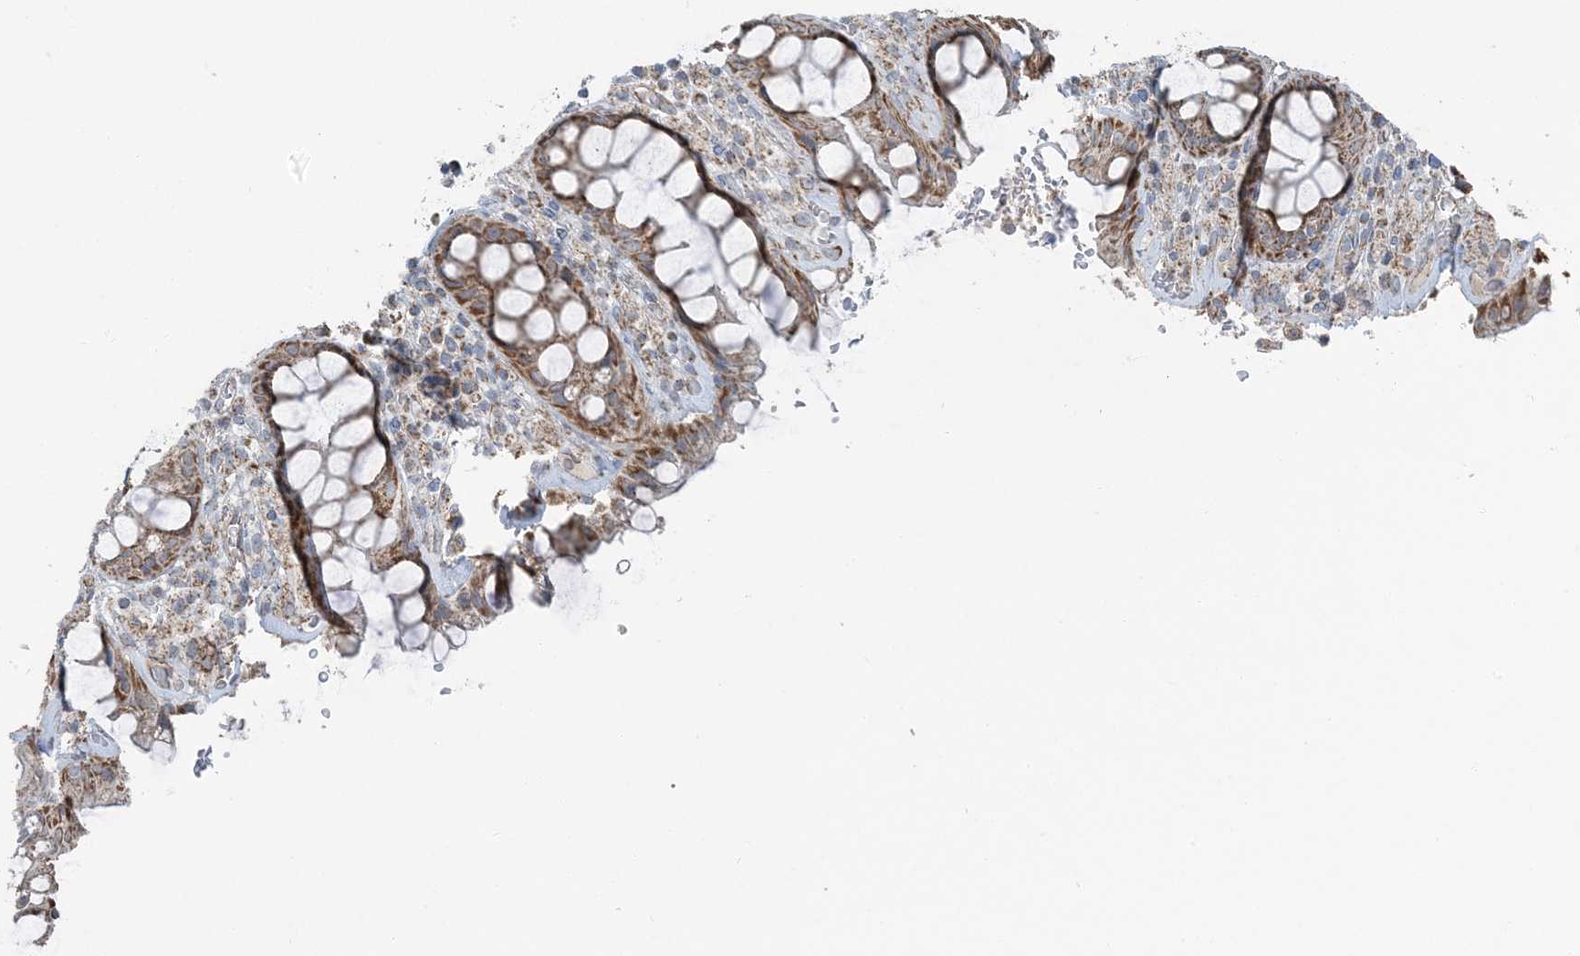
{"staining": {"intensity": "moderate", "quantity": ">75%", "location": "cytoplasmic/membranous"}, "tissue": "rectum", "cell_type": "Glandular cells", "image_type": "normal", "snomed": [{"axis": "morphology", "description": "Normal tissue, NOS"}, {"axis": "topography", "description": "Rectum"}], "caption": "A micrograph showing moderate cytoplasmic/membranous expression in about >75% of glandular cells in unremarkable rectum, as visualized by brown immunohistochemical staining.", "gene": "PILRB", "patient": {"sex": "male", "age": 64}}